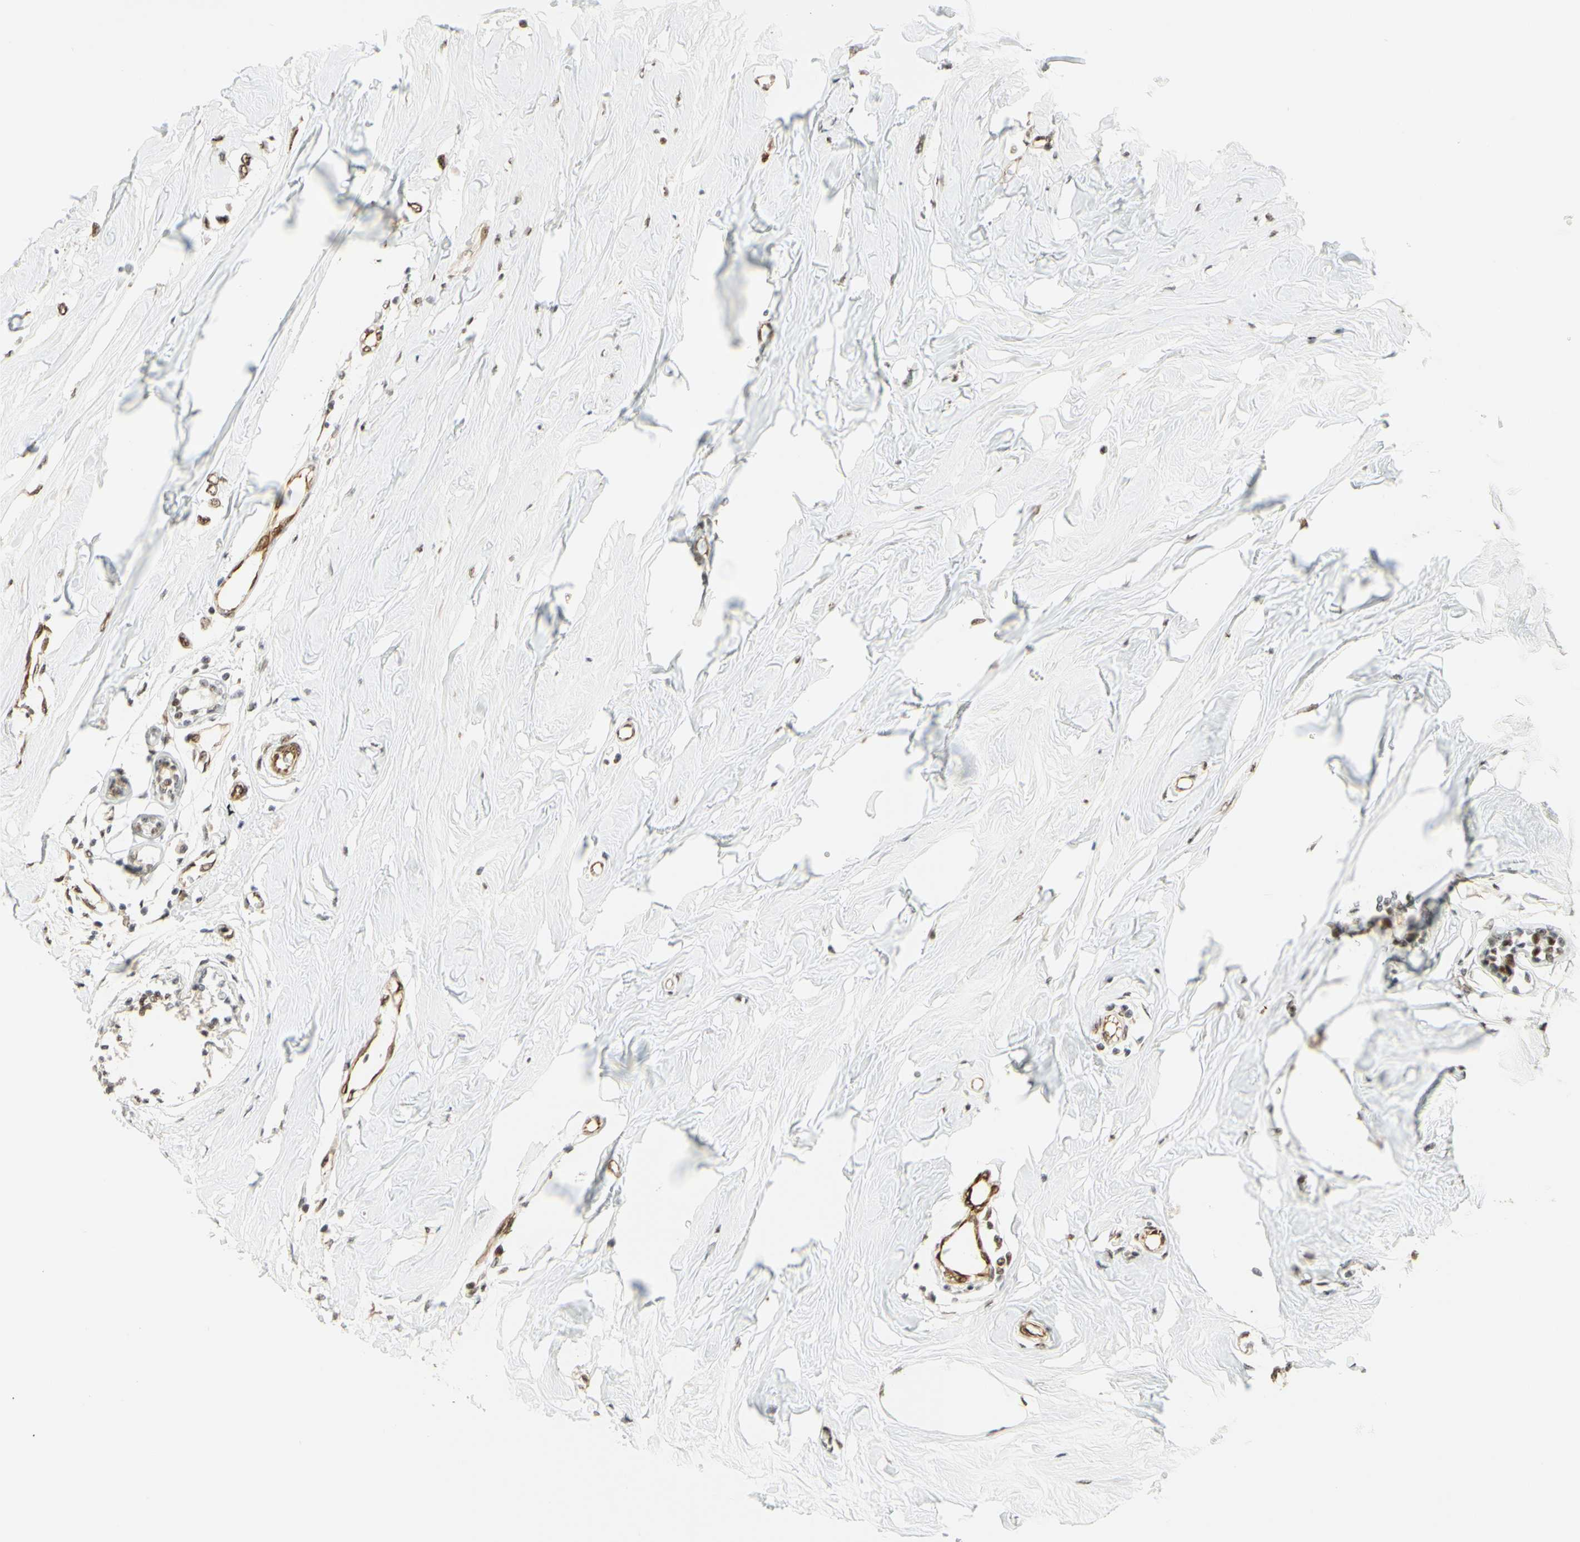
{"staining": {"intensity": "moderate", "quantity": ">75%", "location": "nuclear"}, "tissue": "breast cancer", "cell_type": "Tumor cells", "image_type": "cancer", "snomed": [{"axis": "morphology", "description": "Lobular carcinoma"}, {"axis": "topography", "description": "Breast"}], "caption": "The micrograph demonstrates a brown stain indicating the presence of a protein in the nuclear of tumor cells in lobular carcinoma (breast).", "gene": "SAP18", "patient": {"sex": "female", "age": 51}}